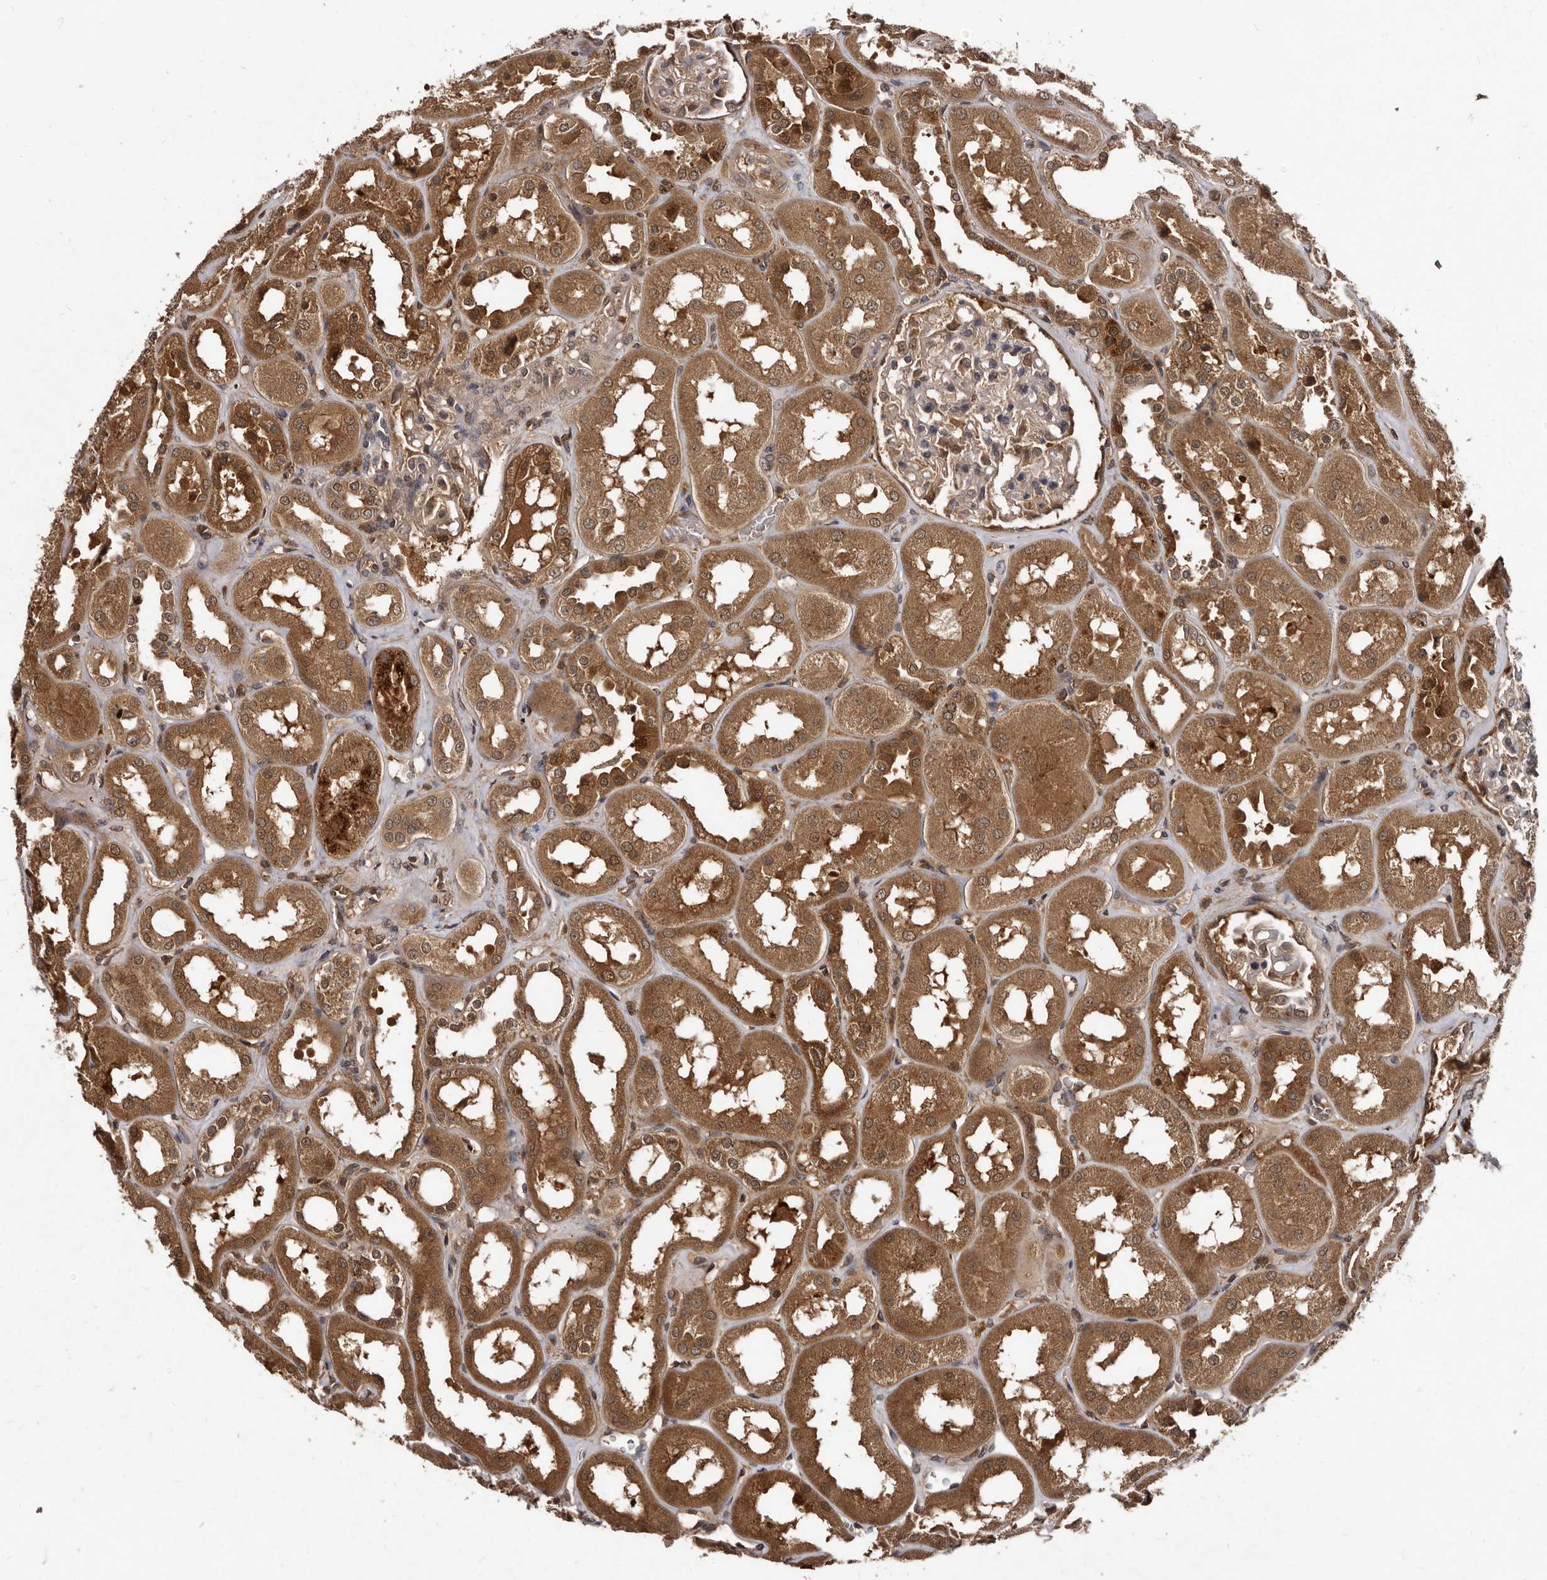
{"staining": {"intensity": "moderate", "quantity": "25%-75%", "location": "cytoplasmic/membranous"}, "tissue": "kidney", "cell_type": "Cells in glomeruli", "image_type": "normal", "snomed": [{"axis": "morphology", "description": "Normal tissue, NOS"}, {"axis": "topography", "description": "Kidney"}], "caption": "Benign kidney was stained to show a protein in brown. There is medium levels of moderate cytoplasmic/membranous positivity in about 25%-75% of cells in glomeruli. (DAB = brown stain, brightfield microscopy at high magnification).", "gene": "PMVK", "patient": {"sex": "male", "age": 70}}